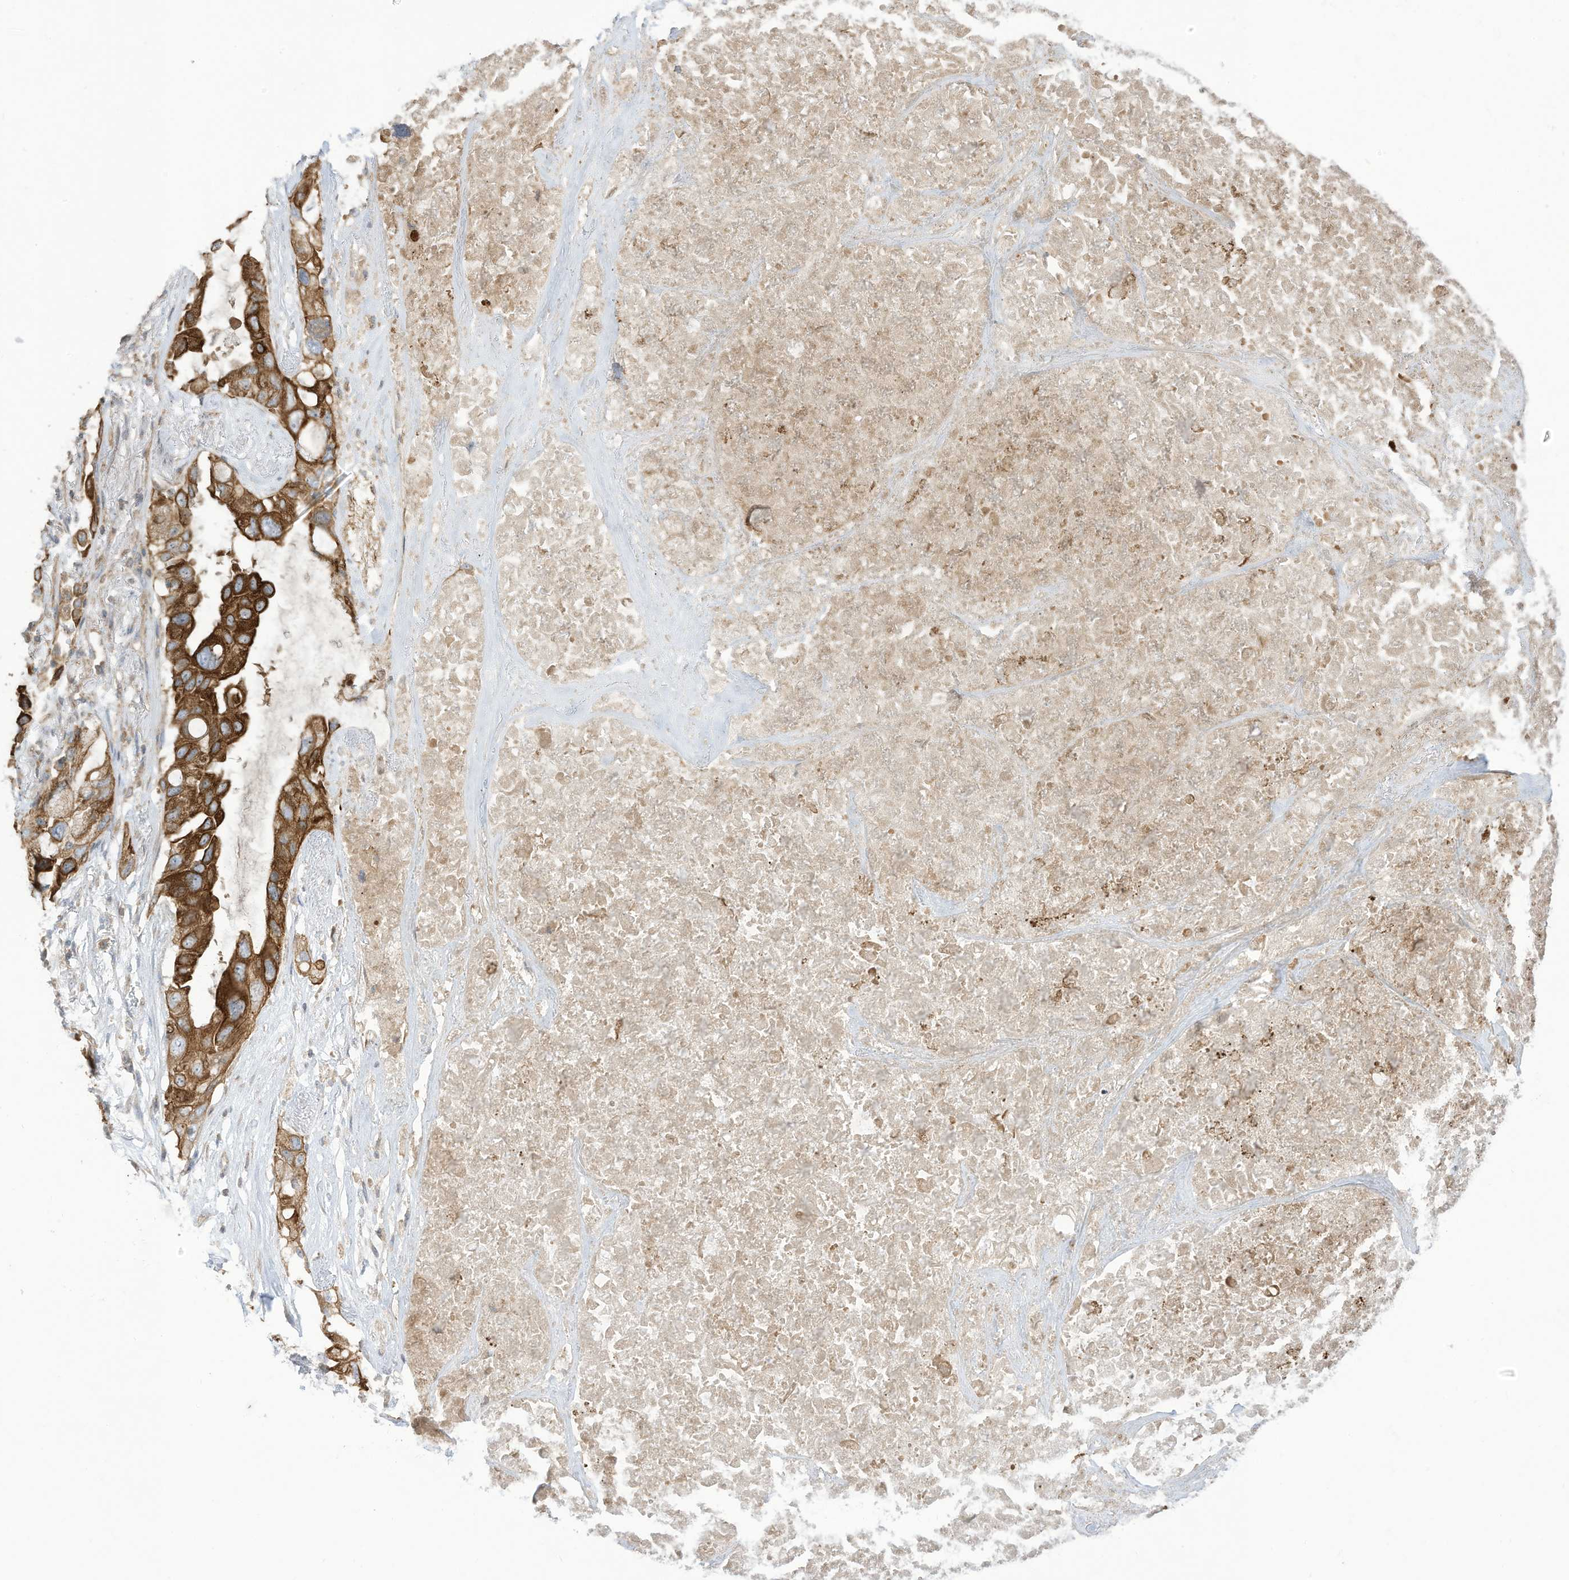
{"staining": {"intensity": "strong", "quantity": "25%-75%", "location": "cytoplasmic/membranous"}, "tissue": "lung cancer", "cell_type": "Tumor cells", "image_type": "cancer", "snomed": [{"axis": "morphology", "description": "Squamous cell carcinoma, NOS"}, {"axis": "topography", "description": "Lung"}], "caption": "Immunohistochemistry photomicrograph of human lung cancer (squamous cell carcinoma) stained for a protein (brown), which exhibits high levels of strong cytoplasmic/membranous staining in approximately 25%-75% of tumor cells.", "gene": "CGAS", "patient": {"sex": "female", "age": 73}}